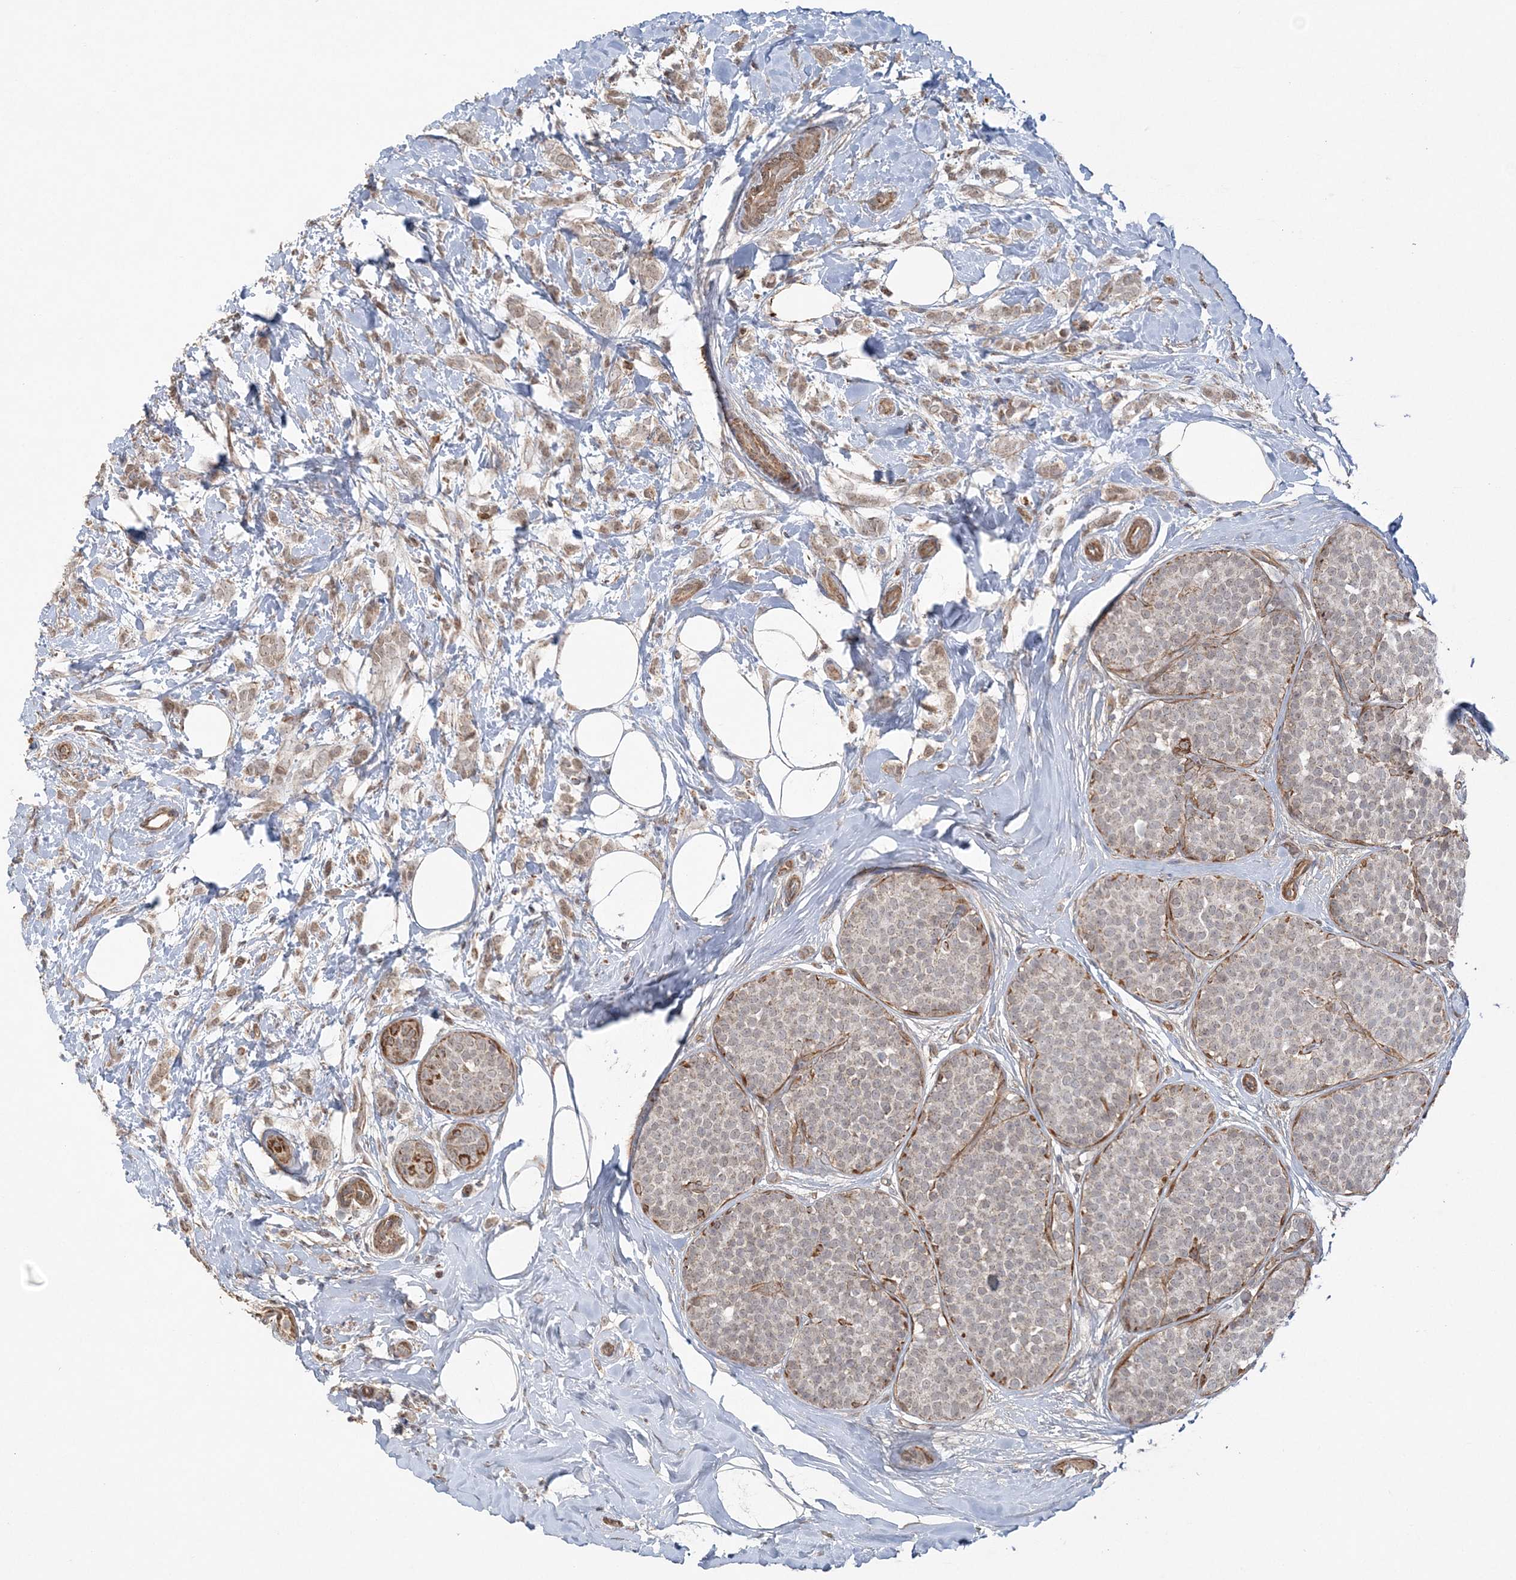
{"staining": {"intensity": "moderate", "quantity": ">75%", "location": "cytoplasmic/membranous,nuclear"}, "tissue": "breast cancer", "cell_type": "Tumor cells", "image_type": "cancer", "snomed": [{"axis": "morphology", "description": "Lobular carcinoma, in situ"}, {"axis": "morphology", "description": "Lobular carcinoma"}, {"axis": "topography", "description": "Breast"}], "caption": "Immunohistochemical staining of lobular carcinoma (breast) reveals moderate cytoplasmic/membranous and nuclear protein expression in about >75% of tumor cells. (DAB IHC with brightfield microscopy, high magnification).", "gene": "SCLT1", "patient": {"sex": "female", "age": 41}}